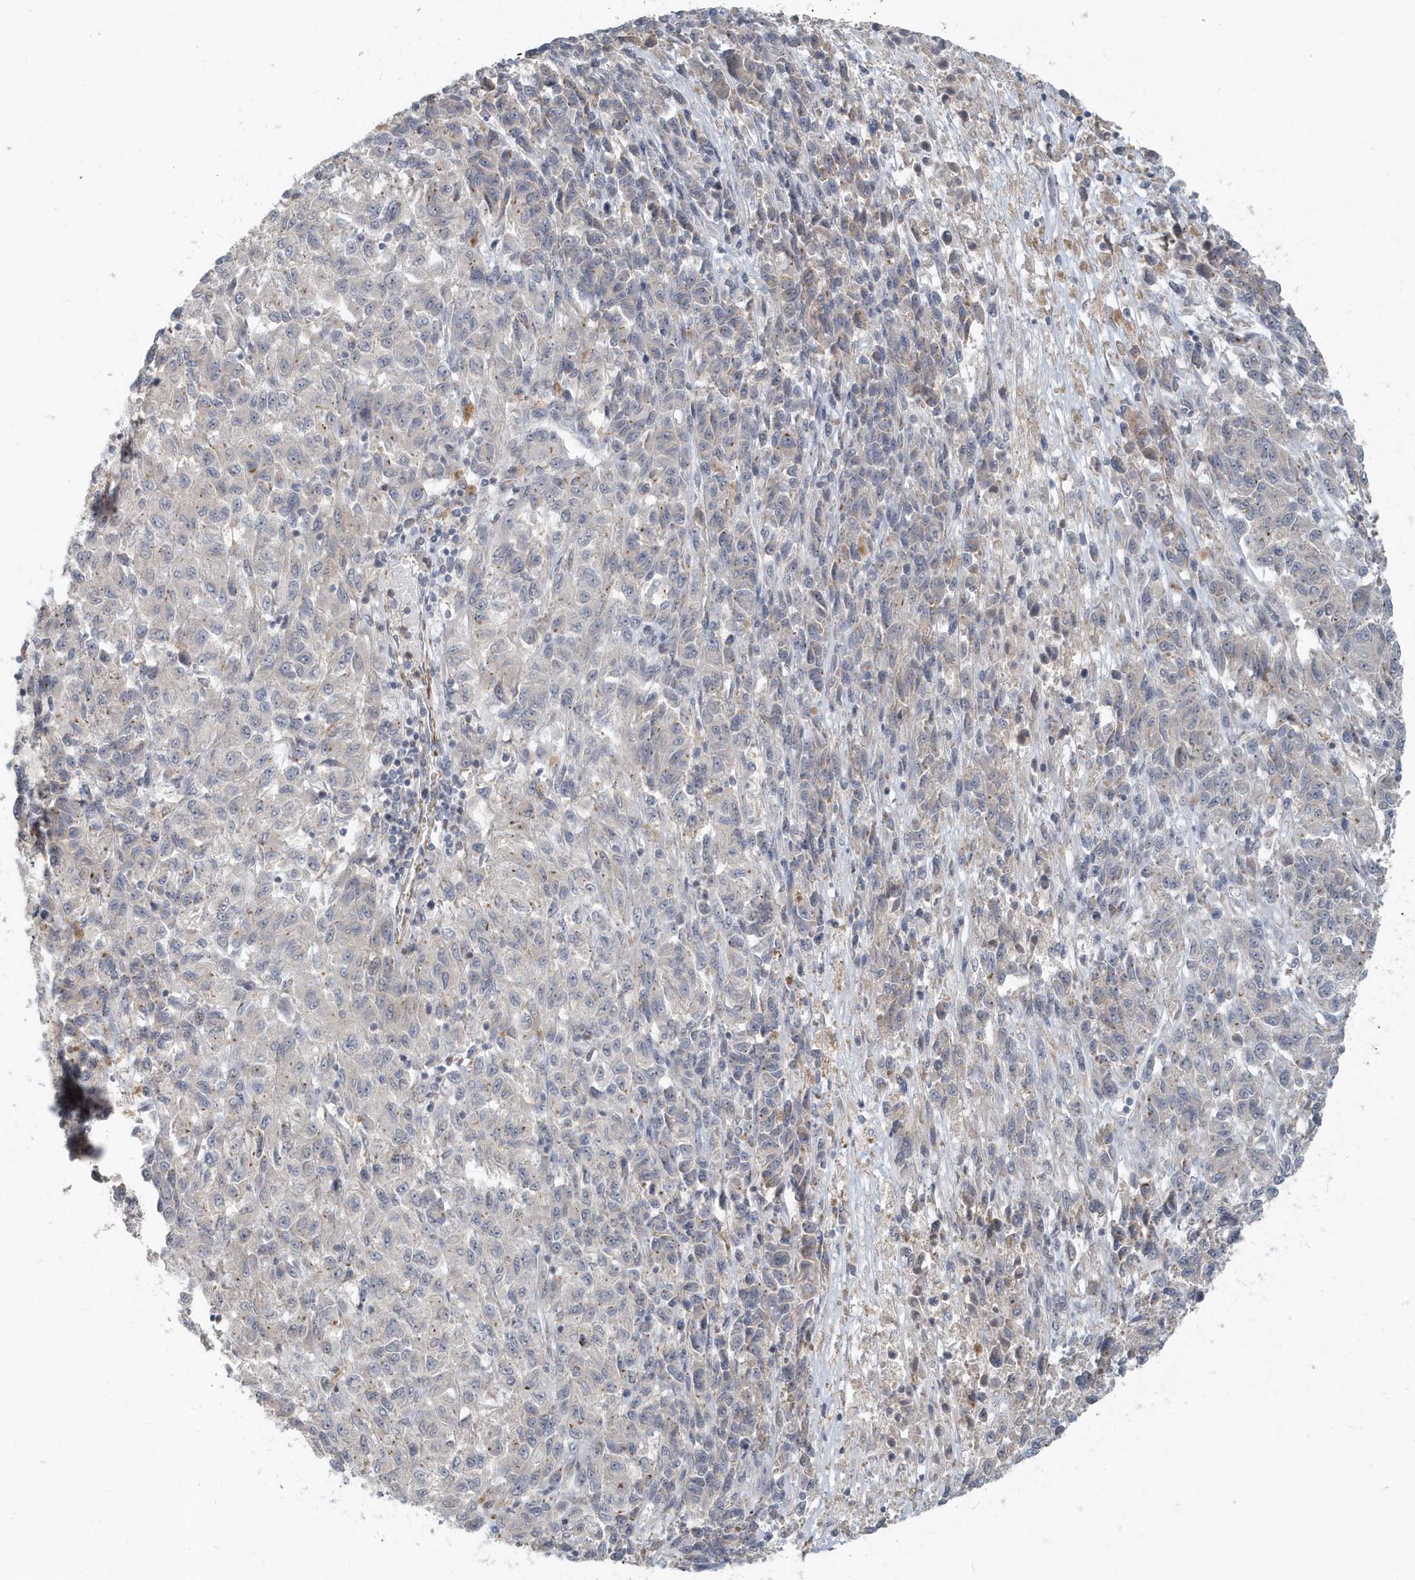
{"staining": {"intensity": "weak", "quantity": "<25%", "location": "cytoplasmic/membranous"}, "tissue": "melanoma", "cell_type": "Tumor cells", "image_type": "cancer", "snomed": [{"axis": "morphology", "description": "Malignant melanoma, Metastatic site"}, {"axis": "topography", "description": "Lung"}], "caption": "Immunohistochemistry (IHC) image of malignant melanoma (metastatic site) stained for a protein (brown), which exhibits no staining in tumor cells.", "gene": "NAPB", "patient": {"sex": "male", "age": 64}}